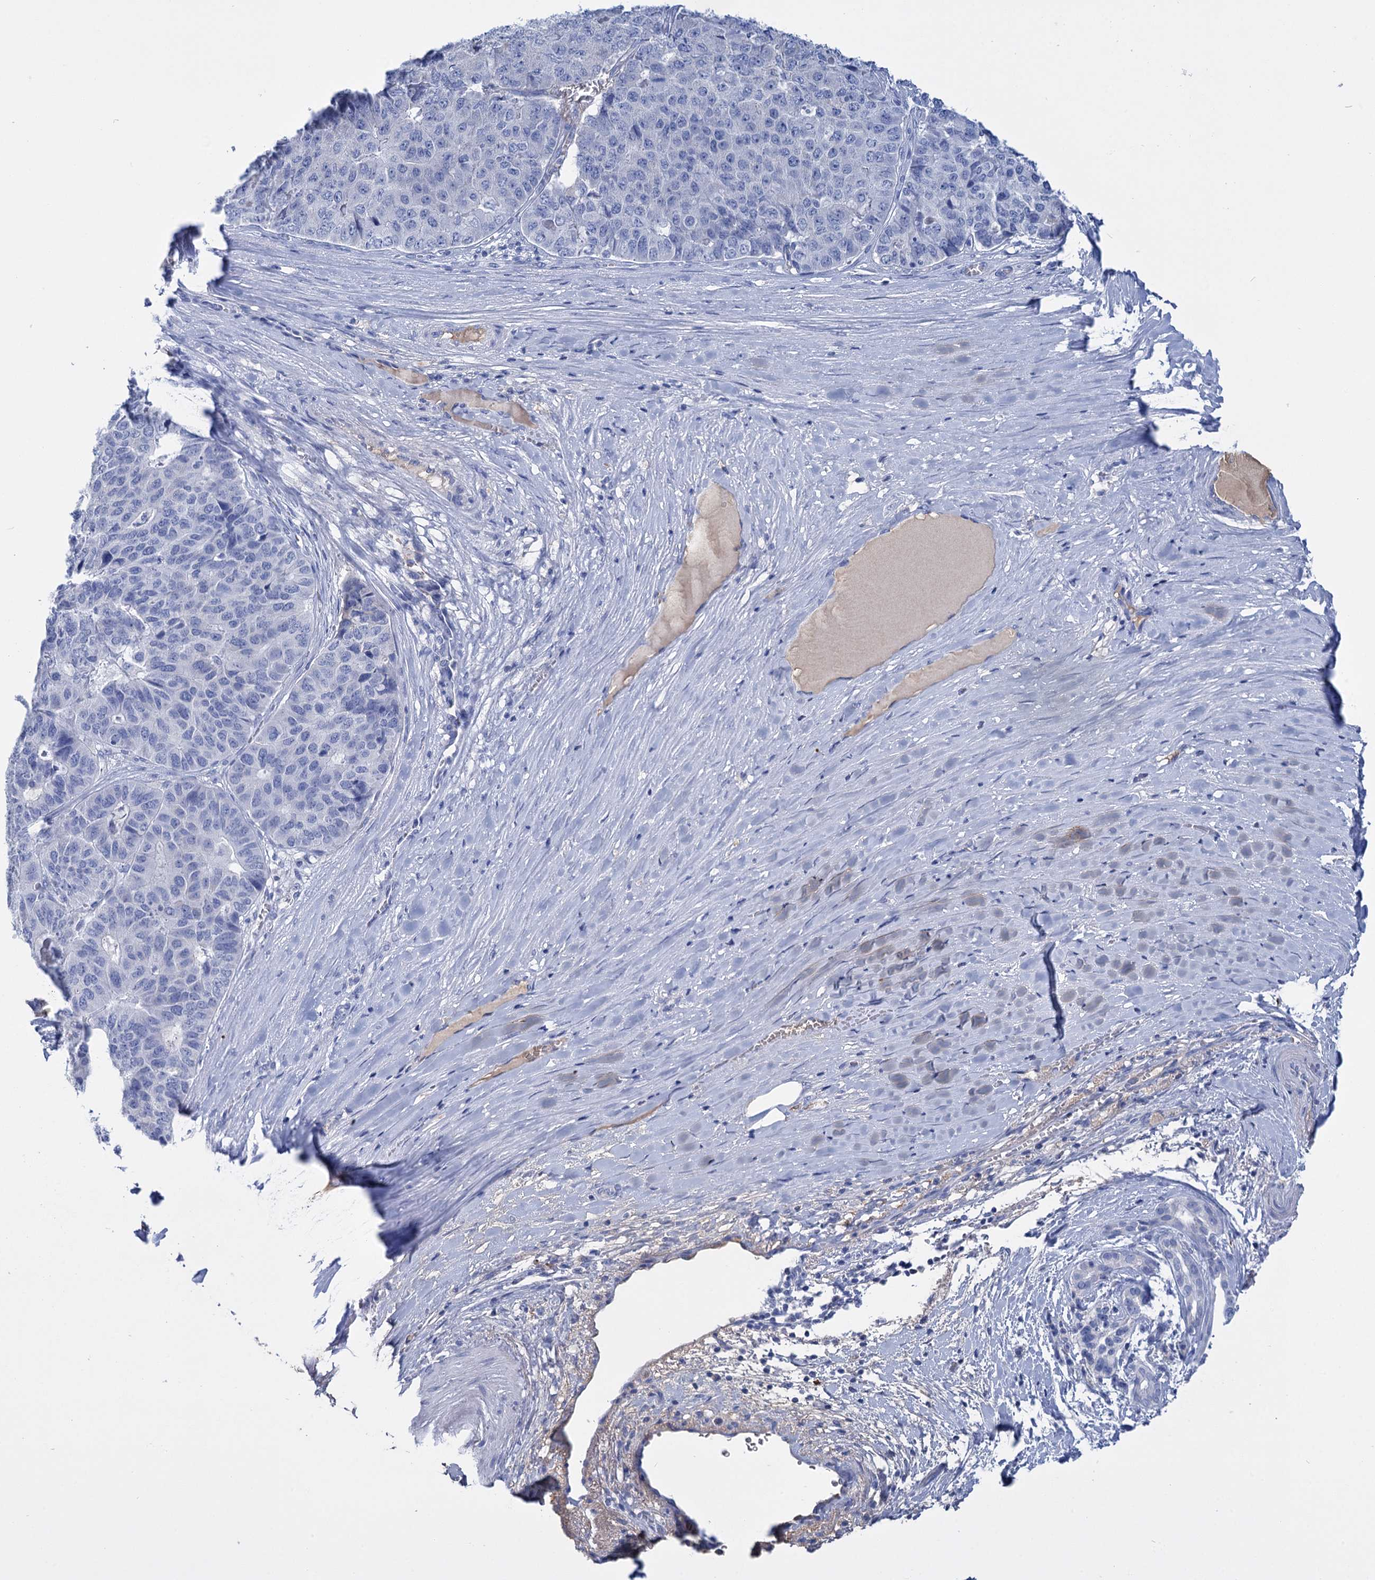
{"staining": {"intensity": "negative", "quantity": "none", "location": "none"}, "tissue": "pancreatic cancer", "cell_type": "Tumor cells", "image_type": "cancer", "snomed": [{"axis": "morphology", "description": "Adenocarcinoma, NOS"}, {"axis": "topography", "description": "Pancreas"}], "caption": "Immunohistochemistry histopathology image of neoplastic tissue: human pancreatic adenocarcinoma stained with DAB exhibits no significant protein expression in tumor cells.", "gene": "FBXW12", "patient": {"sex": "male", "age": 50}}